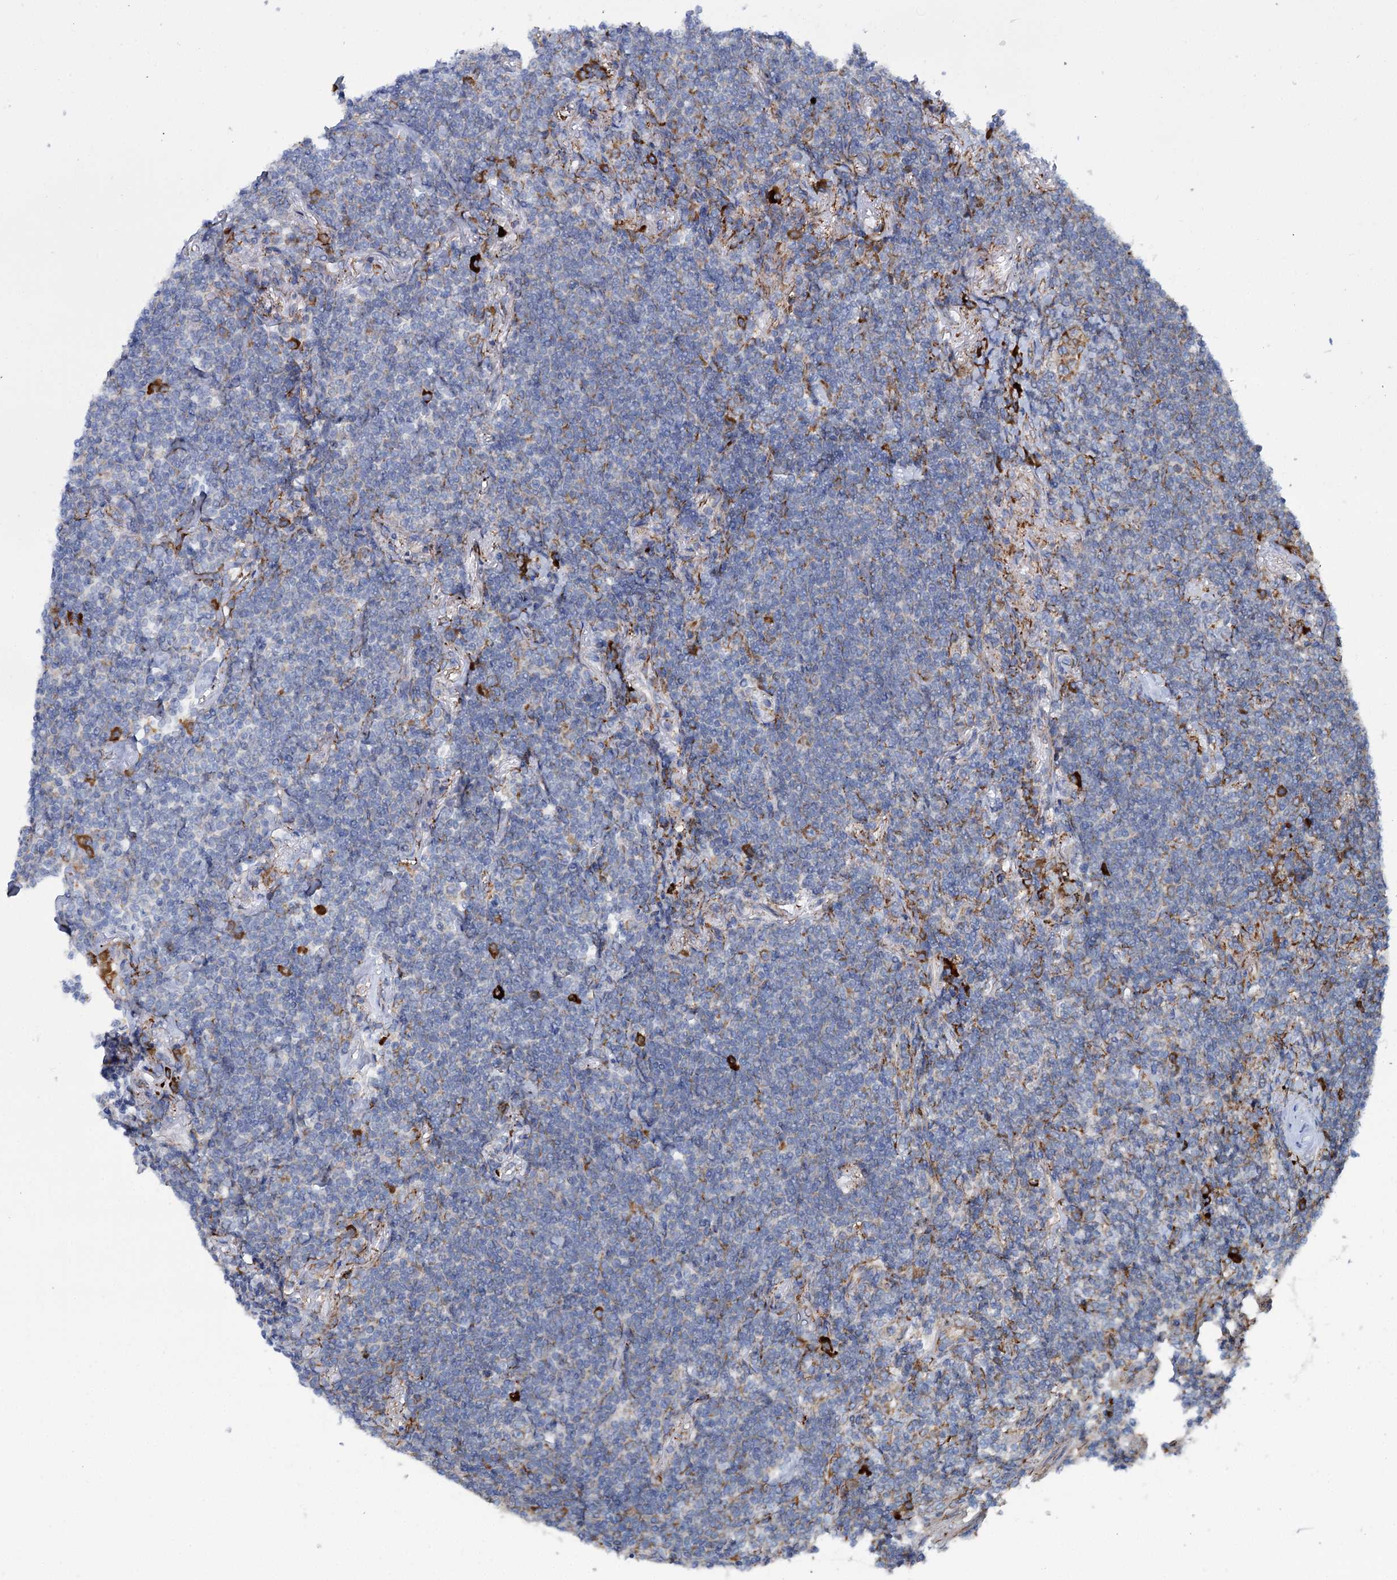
{"staining": {"intensity": "negative", "quantity": "none", "location": "none"}, "tissue": "lymphoma", "cell_type": "Tumor cells", "image_type": "cancer", "snomed": [{"axis": "morphology", "description": "Malignant lymphoma, non-Hodgkin's type, Low grade"}, {"axis": "topography", "description": "Lung"}], "caption": "Human malignant lymphoma, non-Hodgkin's type (low-grade) stained for a protein using IHC demonstrates no expression in tumor cells.", "gene": "SHE", "patient": {"sex": "female", "age": 71}}